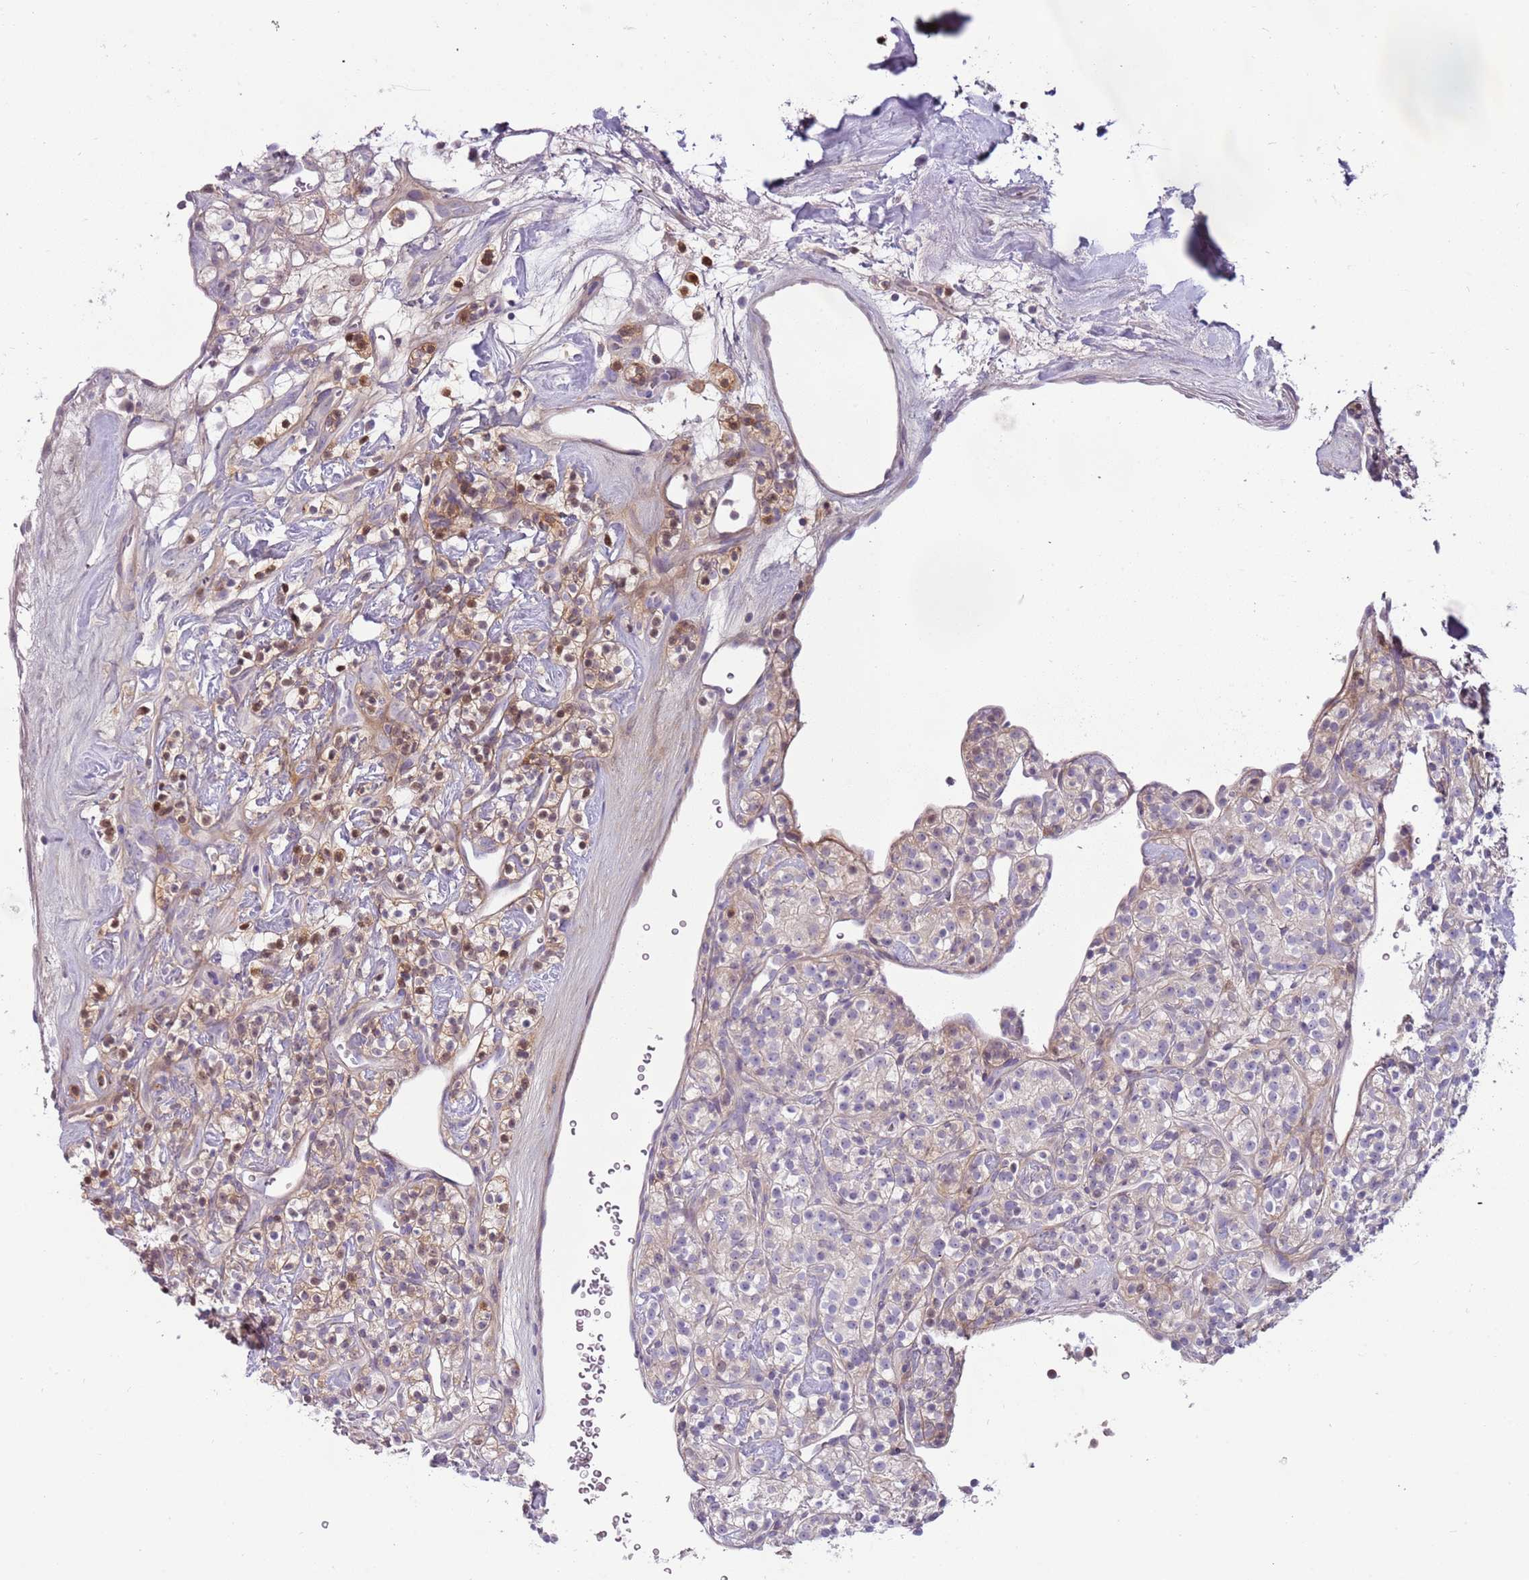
{"staining": {"intensity": "weak", "quantity": "<25%", "location": "cytoplasmic/membranous,nuclear"}, "tissue": "renal cancer", "cell_type": "Tumor cells", "image_type": "cancer", "snomed": [{"axis": "morphology", "description": "Adenocarcinoma, NOS"}, {"axis": "topography", "description": "Kidney"}], "caption": "Immunohistochemistry (IHC) of renal adenocarcinoma reveals no positivity in tumor cells.", "gene": "ARHGAP5", "patient": {"sex": "male", "age": 77}}